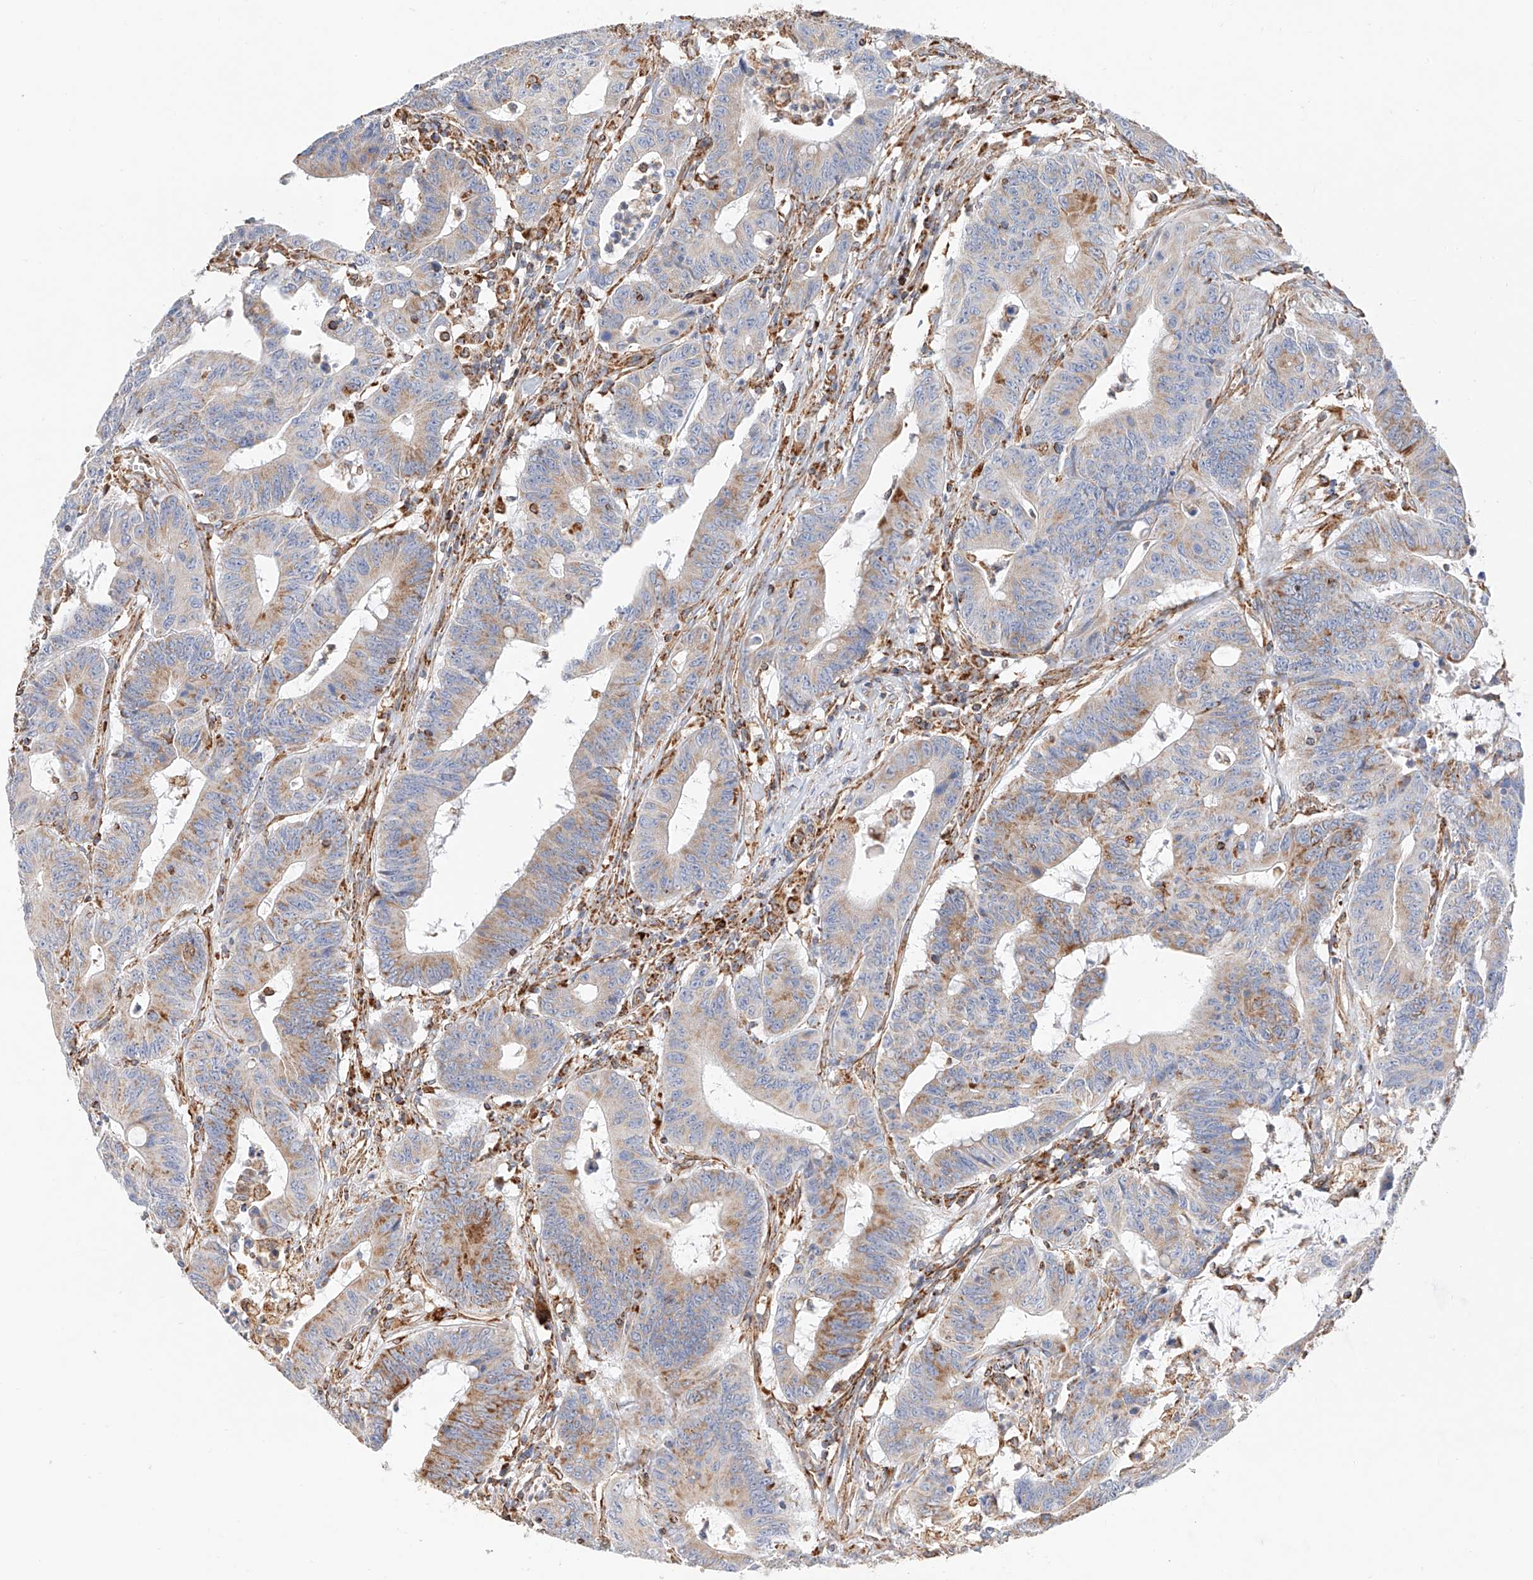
{"staining": {"intensity": "moderate", "quantity": "25%-75%", "location": "cytoplasmic/membranous"}, "tissue": "colorectal cancer", "cell_type": "Tumor cells", "image_type": "cancer", "snomed": [{"axis": "morphology", "description": "Adenocarcinoma, NOS"}, {"axis": "topography", "description": "Colon"}], "caption": "Immunohistochemistry (IHC) of human colorectal adenocarcinoma demonstrates medium levels of moderate cytoplasmic/membranous staining in approximately 25%-75% of tumor cells.", "gene": "NDUFV3", "patient": {"sex": "male", "age": 45}}